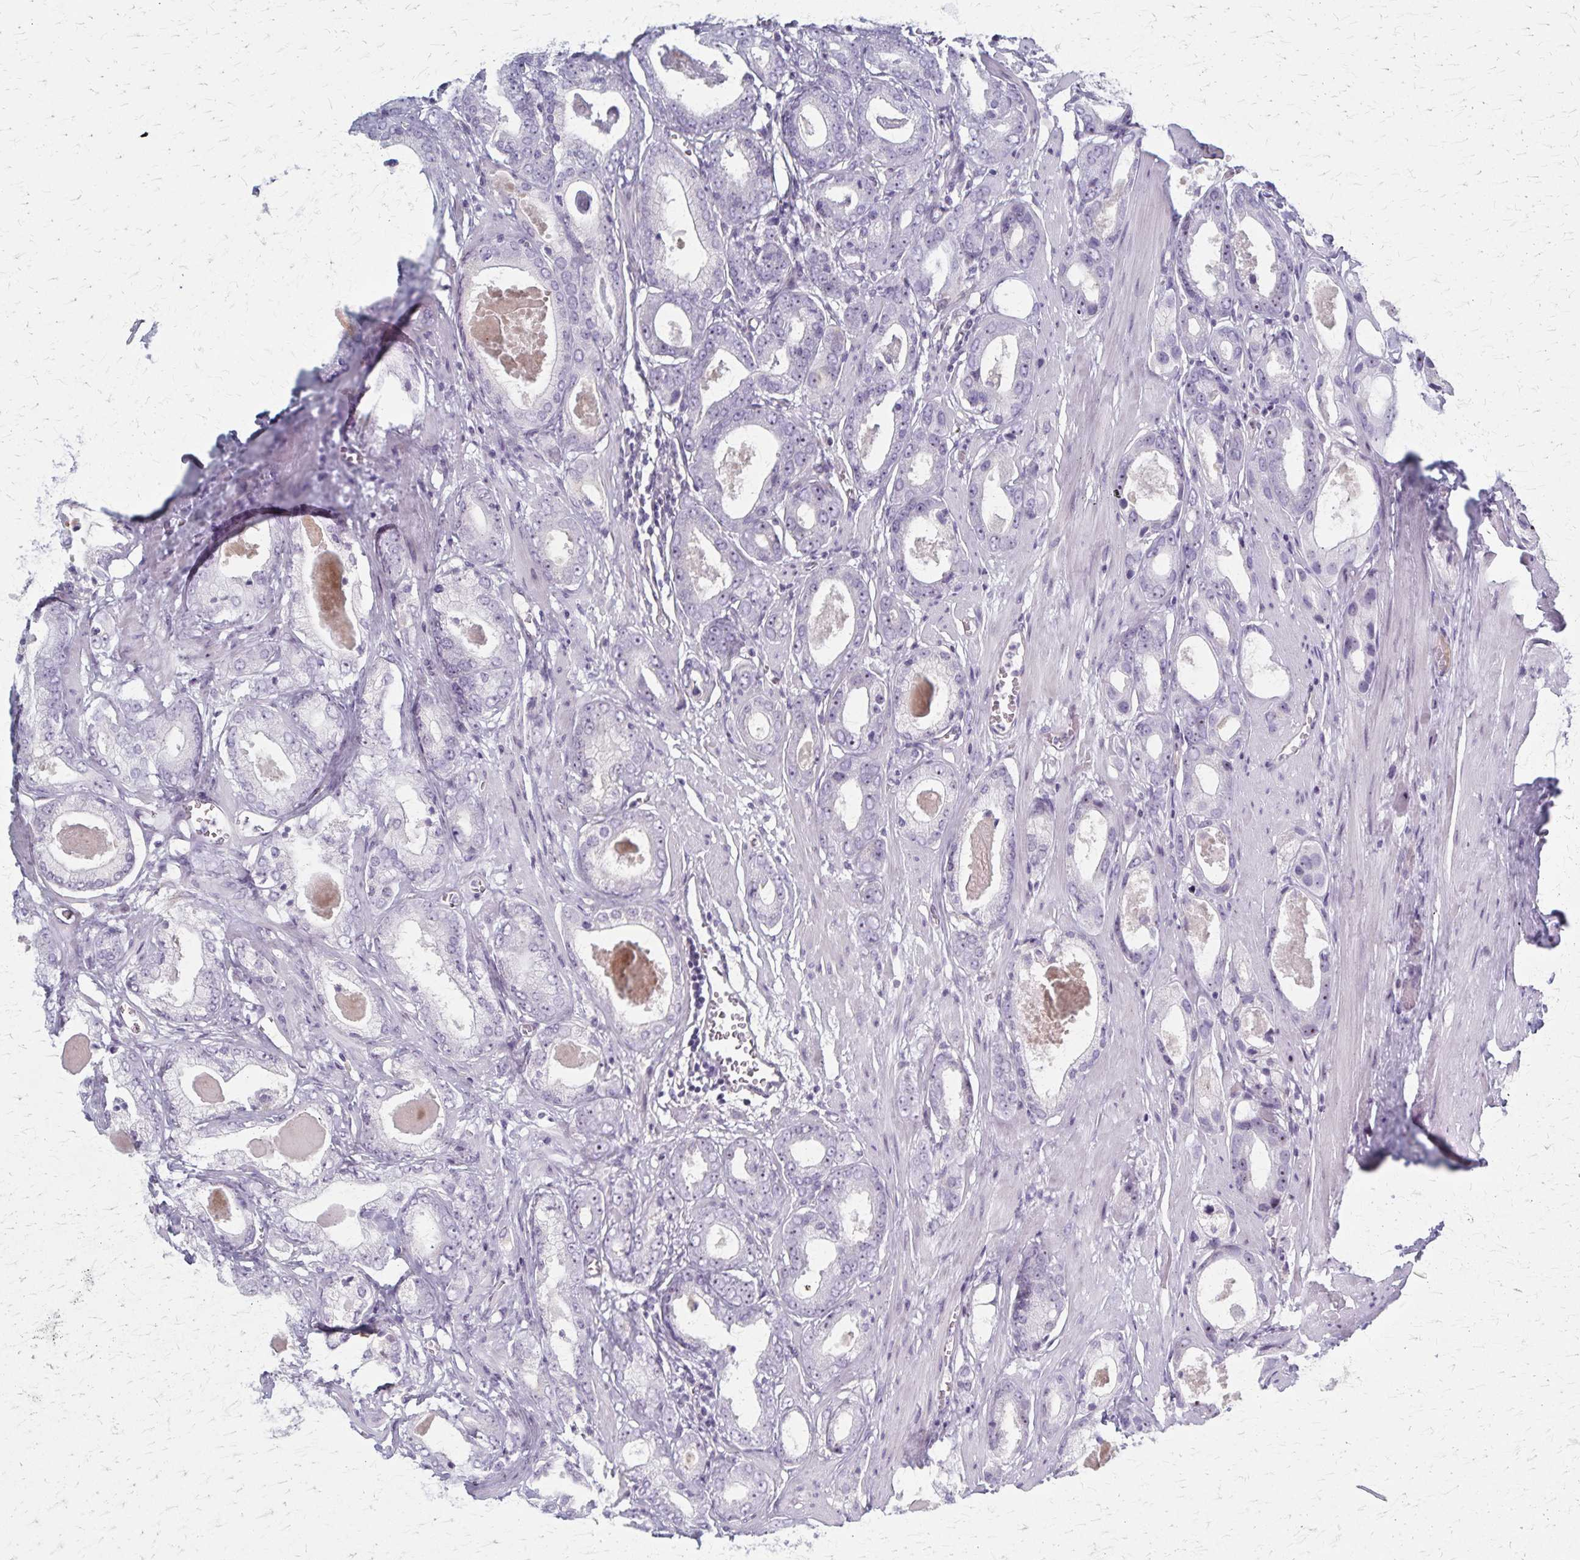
{"staining": {"intensity": "negative", "quantity": "none", "location": "none"}, "tissue": "prostate cancer", "cell_type": "Tumor cells", "image_type": "cancer", "snomed": [{"axis": "morphology", "description": "Adenocarcinoma, NOS"}, {"axis": "morphology", "description": "Adenocarcinoma, Low grade"}, {"axis": "topography", "description": "Prostate"}], "caption": "Immunohistochemistry histopathology image of neoplastic tissue: prostate cancer stained with DAB (3,3'-diaminobenzidine) displays no significant protein staining in tumor cells. (Brightfield microscopy of DAB (3,3'-diaminobenzidine) immunohistochemistry at high magnification).", "gene": "DLK2", "patient": {"sex": "male", "age": 64}}